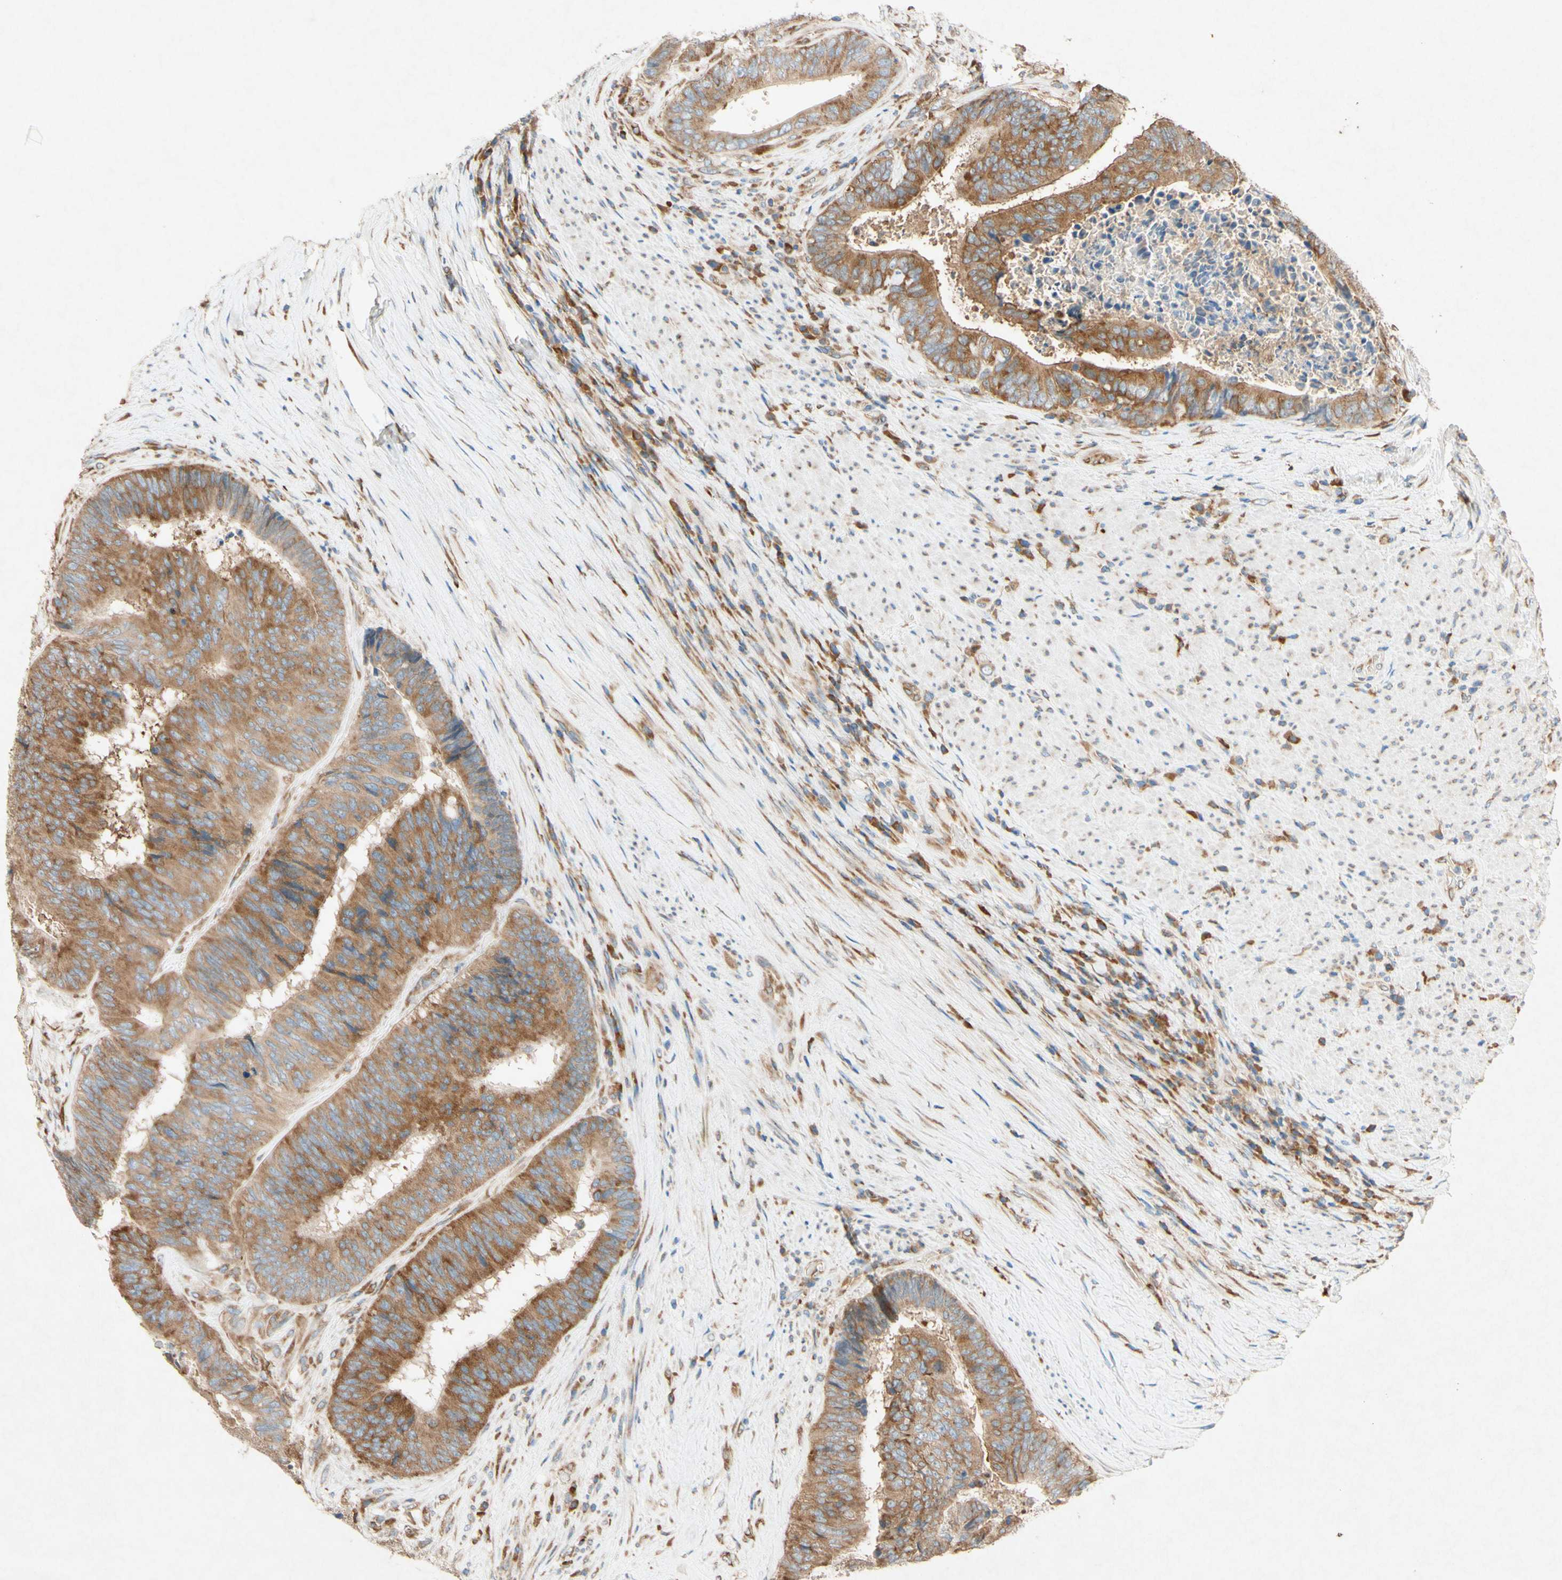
{"staining": {"intensity": "moderate", "quantity": ">75%", "location": "cytoplasmic/membranous"}, "tissue": "colorectal cancer", "cell_type": "Tumor cells", "image_type": "cancer", "snomed": [{"axis": "morphology", "description": "Adenocarcinoma, NOS"}, {"axis": "topography", "description": "Rectum"}], "caption": "Tumor cells show medium levels of moderate cytoplasmic/membranous positivity in approximately >75% of cells in adenocarcinoma (colorectal). The staining was performed using DAB, with brown indicating positive protein expression. Nuclei are stained blue with hematoxylin.", "gene": "PABPC1", "patient": {"sex": "male", "age": 72}}